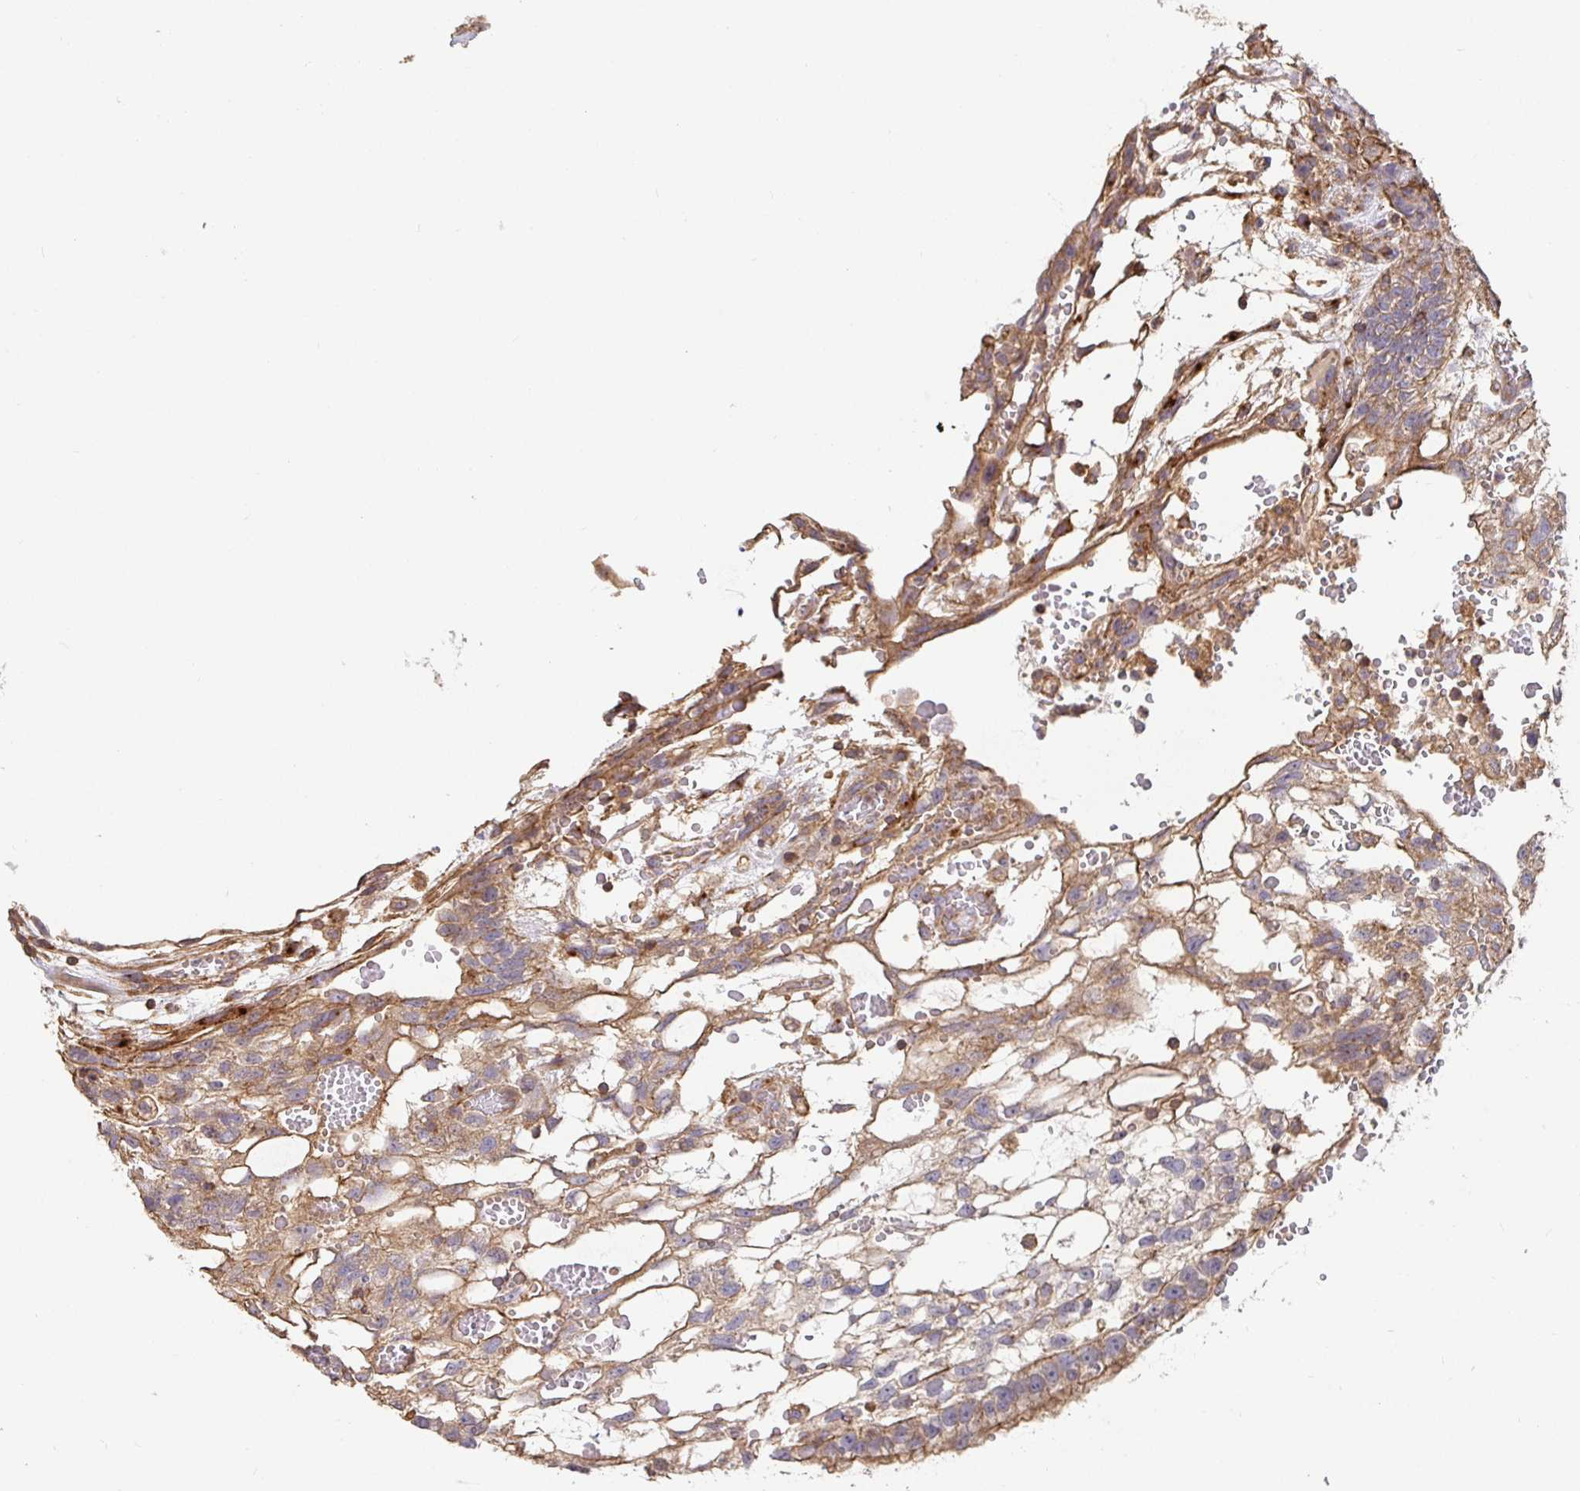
{"staining": {"intensity": "moderate", "quantity": ">75%", "location": "cytoplasmic/membranous"}, "tissue": "testis cancer", "cell_type": "Tumor cells", "image_type": "cancer", "snomed": [{"axis": "morphology", "description": "Normal tissue, NOS"}, {"axis": "morphology", "description": "Carcinoma, Embryonal, NOS"}, {"axis": "topography", "description": "Testis"}], "caption": "Embryonal carcinoma (testis) tissue exhibits moderate cytoplasmic/membranous positivity in approximately >75% of tumor cells, visualized by immunohistochemistry.", "gene": "C1QTNF7", "patient": {"sex": "male", "age": 32}}